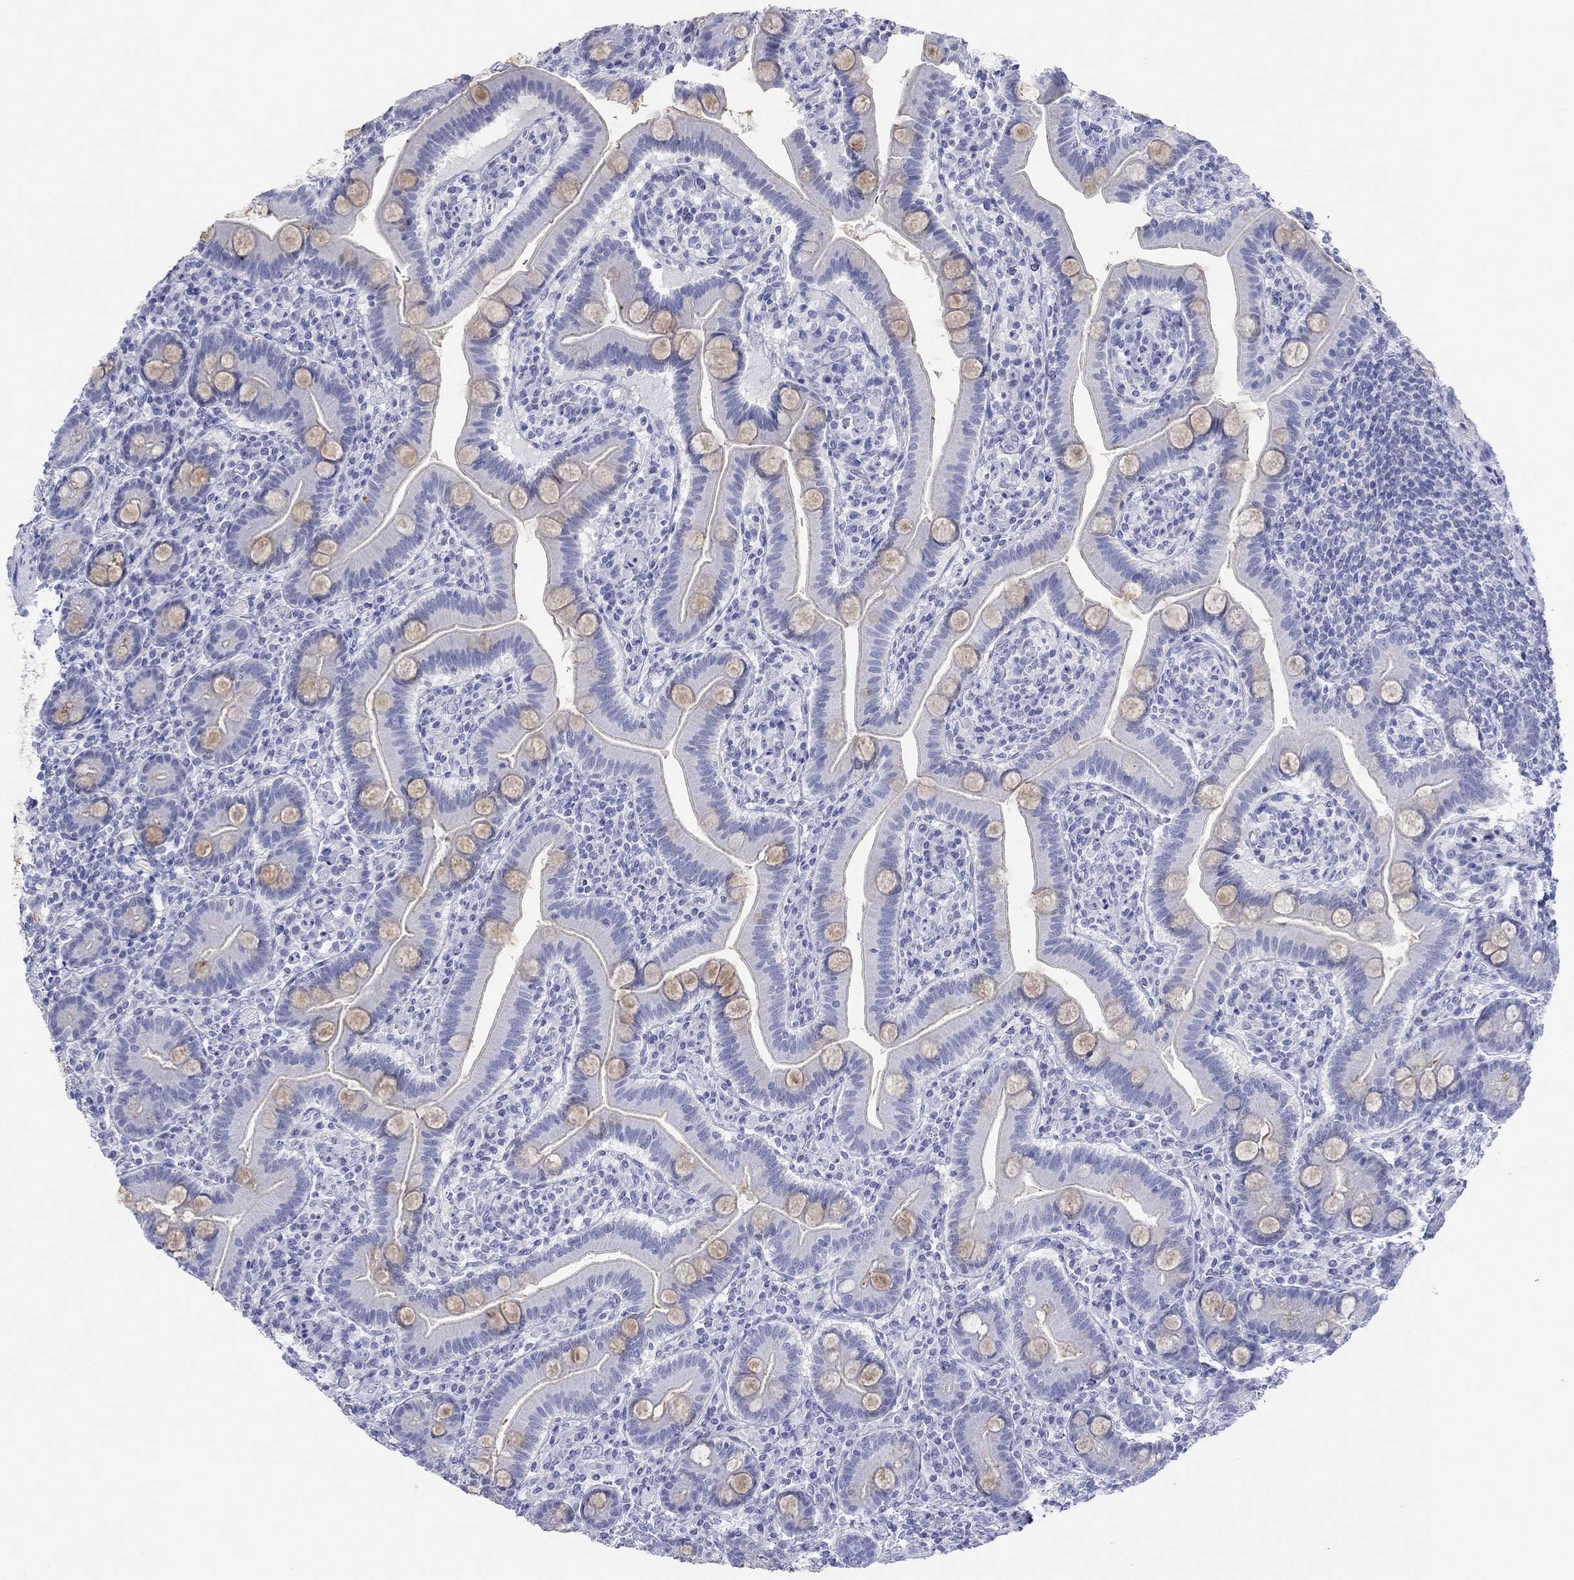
{"staining": {"intensity": "negative", "quantity": "none", "location": "none"}, "tissue": "small intestine", "cell_type": "Glandular cells", "image_type": "normal", "snomed": [{"axis": "morphology", "description": "Normal tissue, NOS"}, {"axis": "topography", "description": "Small intestine"}], "caption": "High power microscopy histopathology image of an immunohistochemistry histopathology image of benign small intestine, revealing no significant positivity in glandular cells. The staining was performed using DAB (3,3'-diaminobenzidine) to visualize the protein expression in brown, while the nuclei were stained in blue with hematoxylin (Magnification: 20x).", "gene": "MAGEB6", "patient": {"sex": "male", "age": 66}}